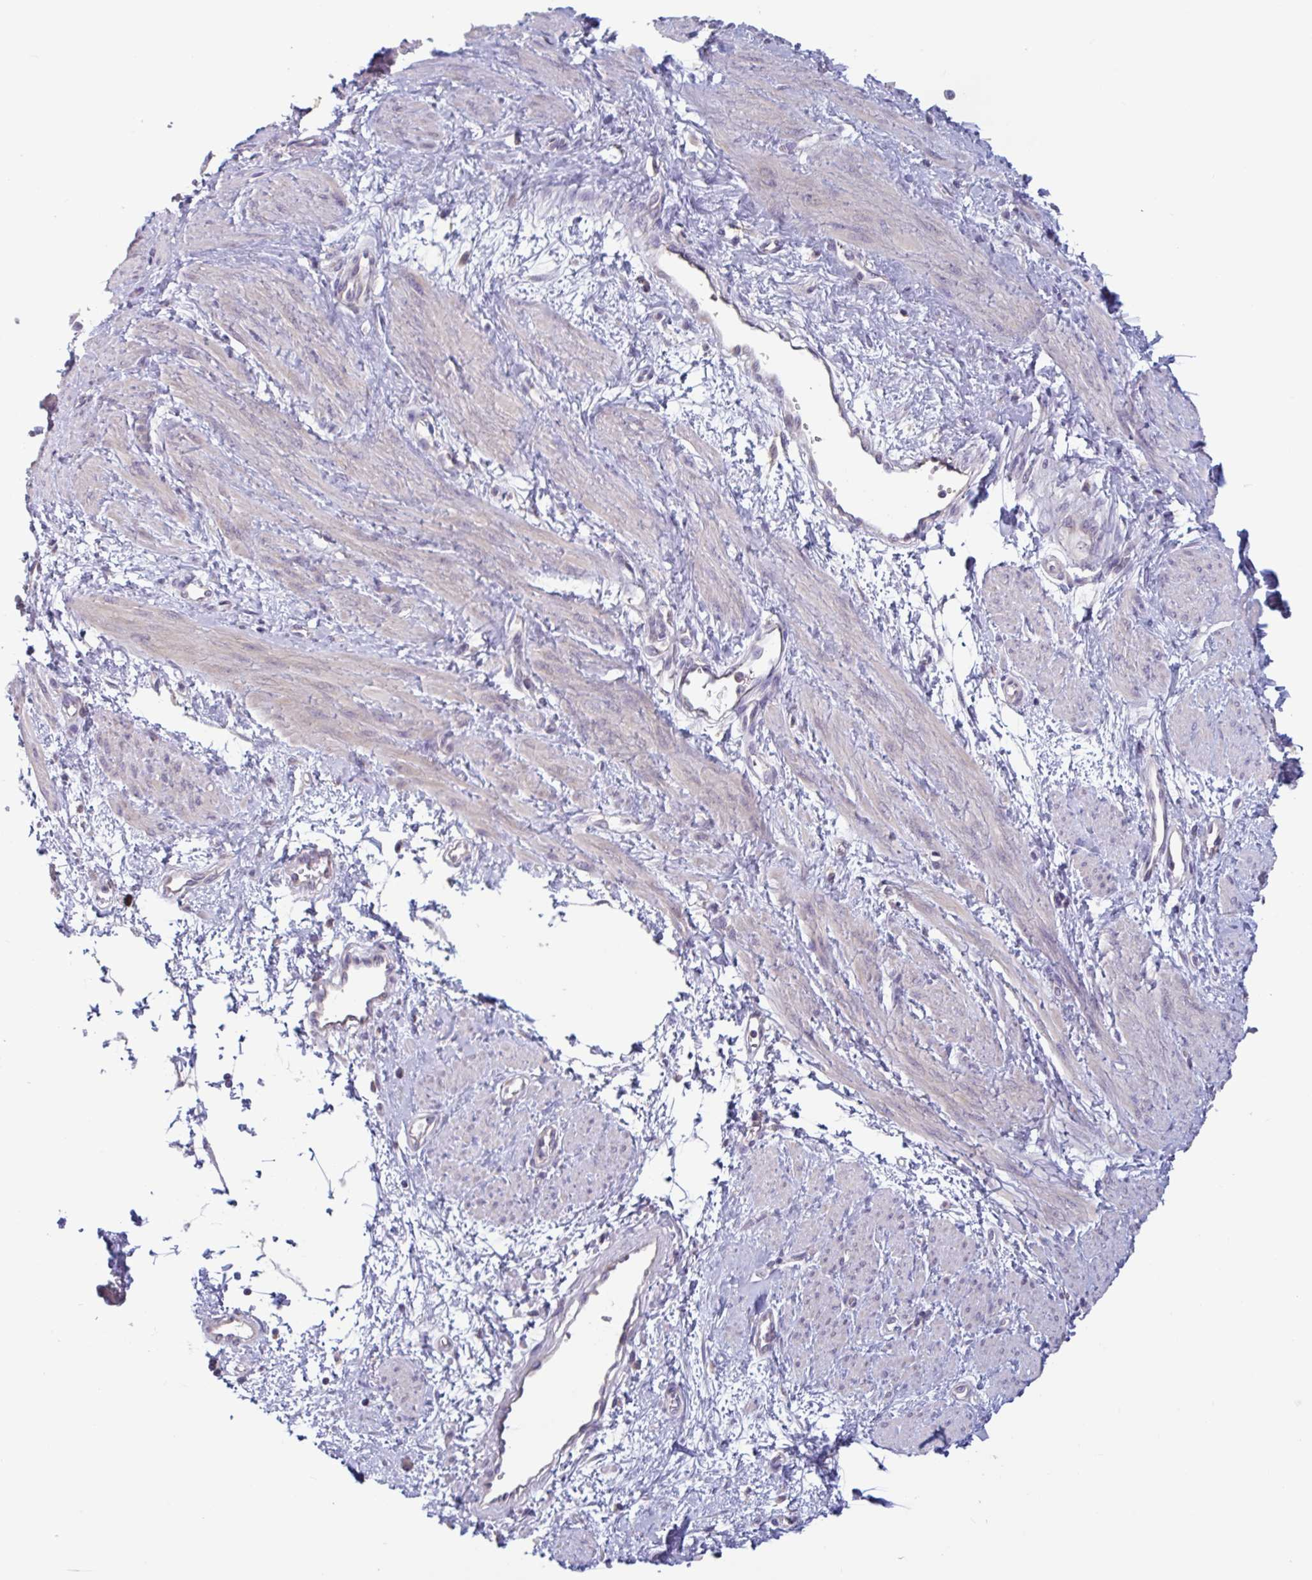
{"staining": {"intensity": "negative", "quantity": "none", "location": "none"}, "tissue": "smooth muscle", "cell_type": "Smooth muscle cells", "image_type": "normal", "snomed": [{"axis": "morphology", "description": "Normal tissue, NOS"}, {"axis": "topography", "description": "Smooth muscle"}, {"axis": "topography", "description": "Uterus"}], "caption": "This is a photomicrograph of immunohistochemistry staining of benign smooth muscle, which shows no expression in smooth muscle cells.", "gene": "CD1E", "patient": {"sex": "female", "age": 39}}